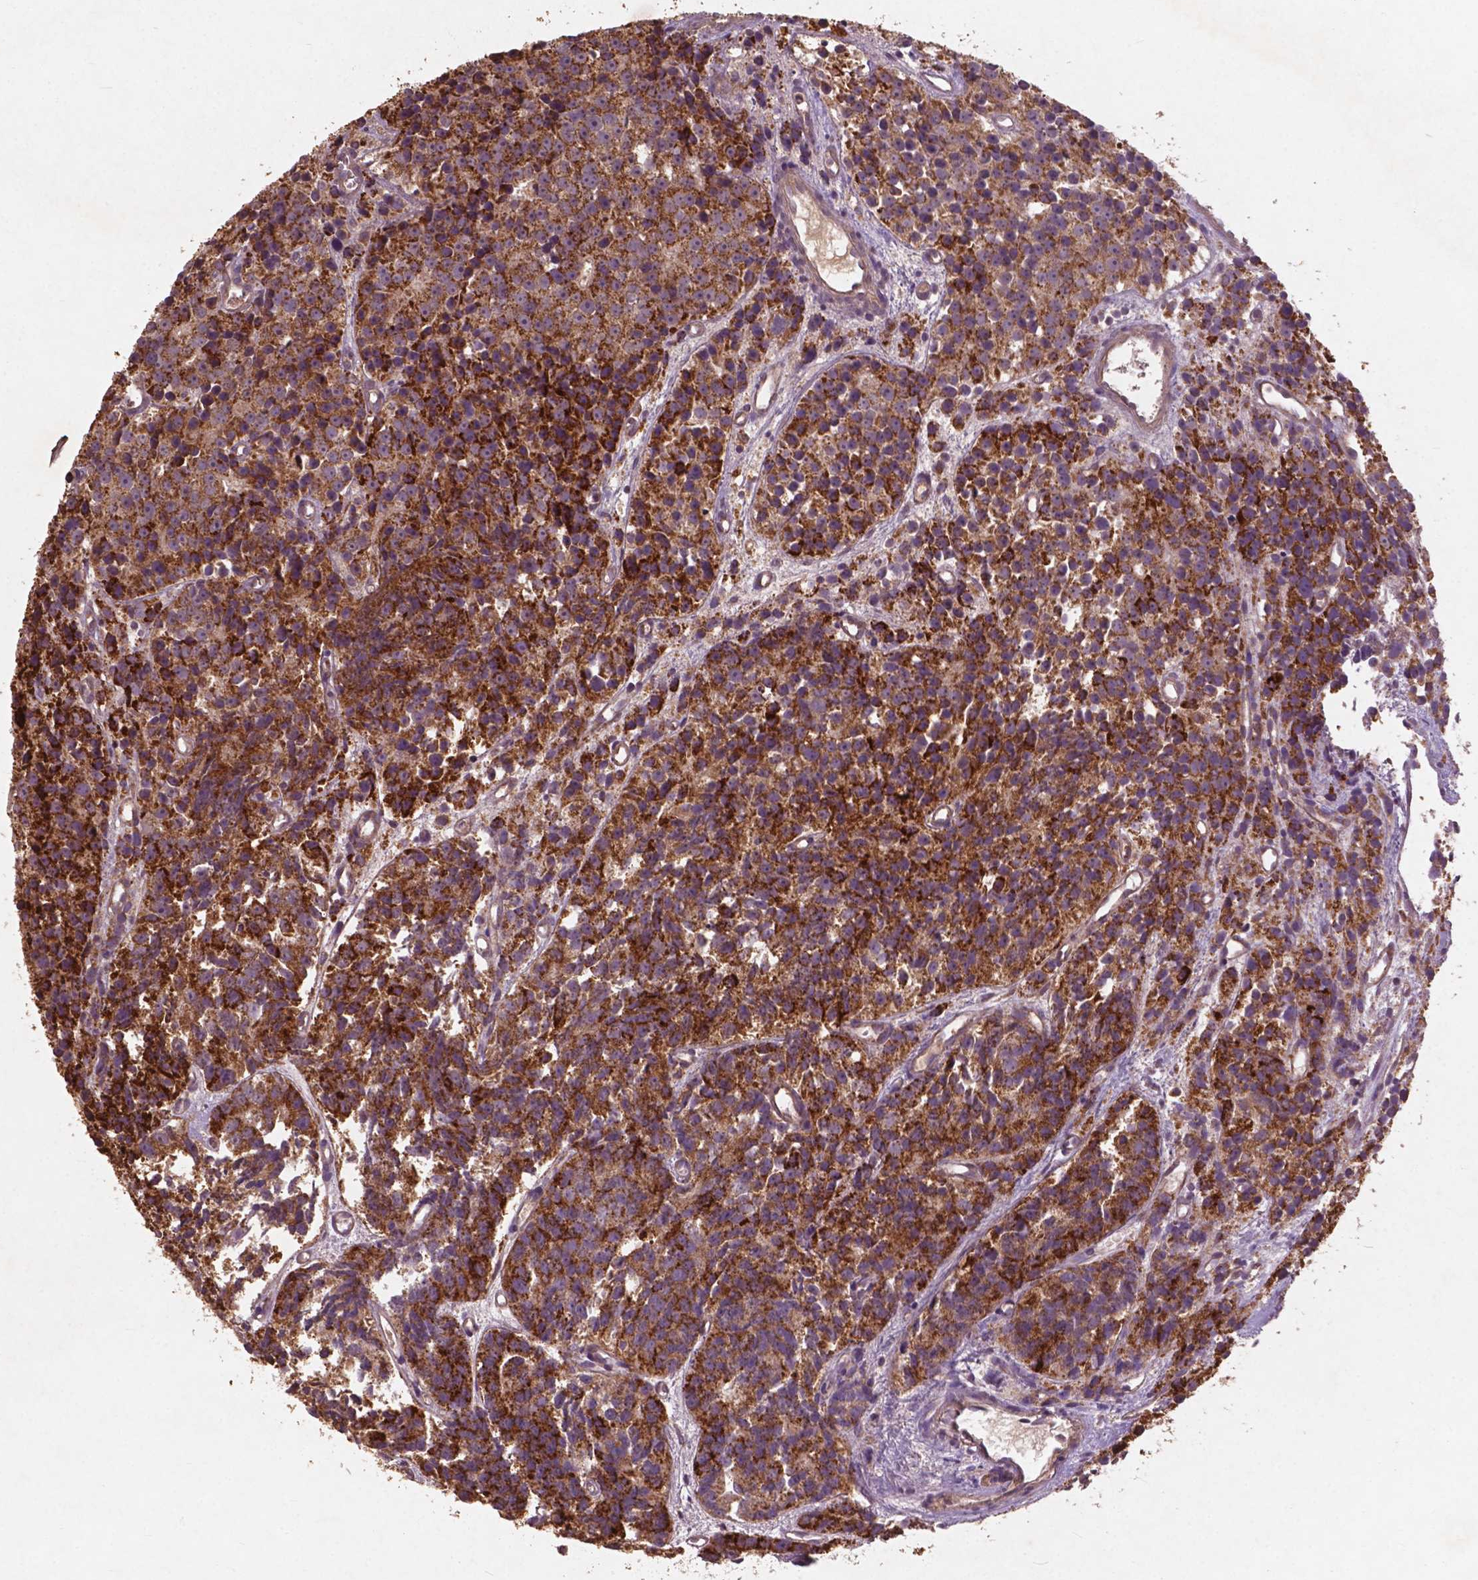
{"staining": {"intensity": "strong", "quantity": ">75%", "location": "cytoplasmic/membranous"}, "tissue": "prostate cancer", "cell_type": "Tumor cells", "image_type": "cancer", "snomed": [{"axis": "morphology", "description": "Adenocarcinoma, High grade"}, {"axis": "topography", "description": "Prostate"}], "caption": "A high-resolution histopathology image shows immunohistochemistry staining of high-grade adenocarcinoma (prostate), which shows strong cytoplasmic/membranous staining in about >75% of tumor cells.", "gene": "ST6GALNAC5", "patient": {"sex": "male", "age": 77}}